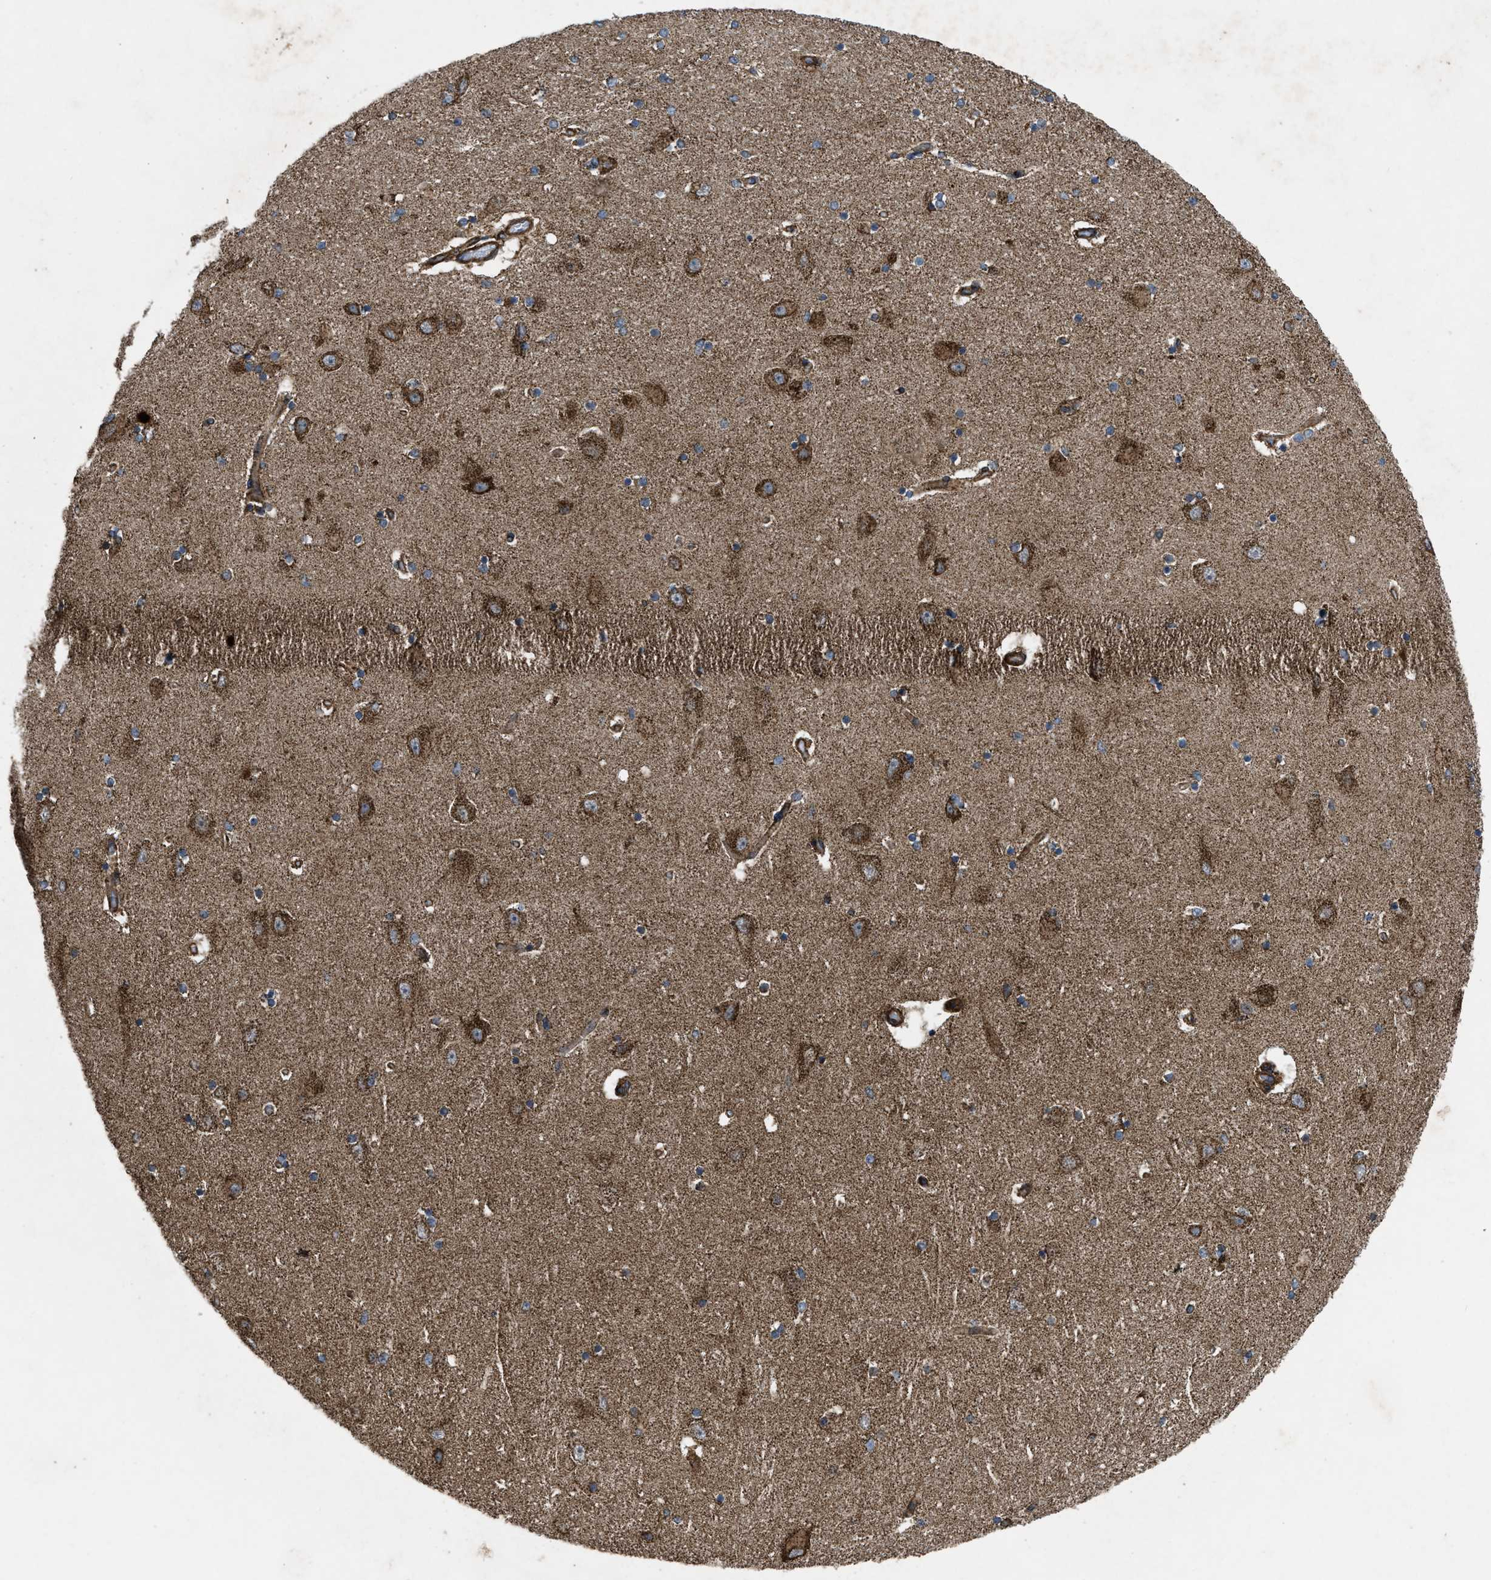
{"staining": {"intensity": "moderate", "quantity": ">75%", "location": "cytoplasmic/membranous"}, "tissue": "hippocampus", "cell_type": "Glial cells", "image_type": "normal", "snomed": [{"axis": "morphology", "description": "Normal tissue, NOS"}, {"axis": "topography", "description": "Hippocampus"}], "caption": "DAB immunohistochemical staining of normal hippocampus exhibits moderate cytoplasmic/membranous protein positivity in approximately >75% of glial cells. The staining is performed using DAB (3,3'-diaminobenzidine) brown chromogen to label protein expression. The nuclei are counter-stained blue using hematoxylin.", "gene": "PER3", "patient": {"sex": "female", "age": 54}}